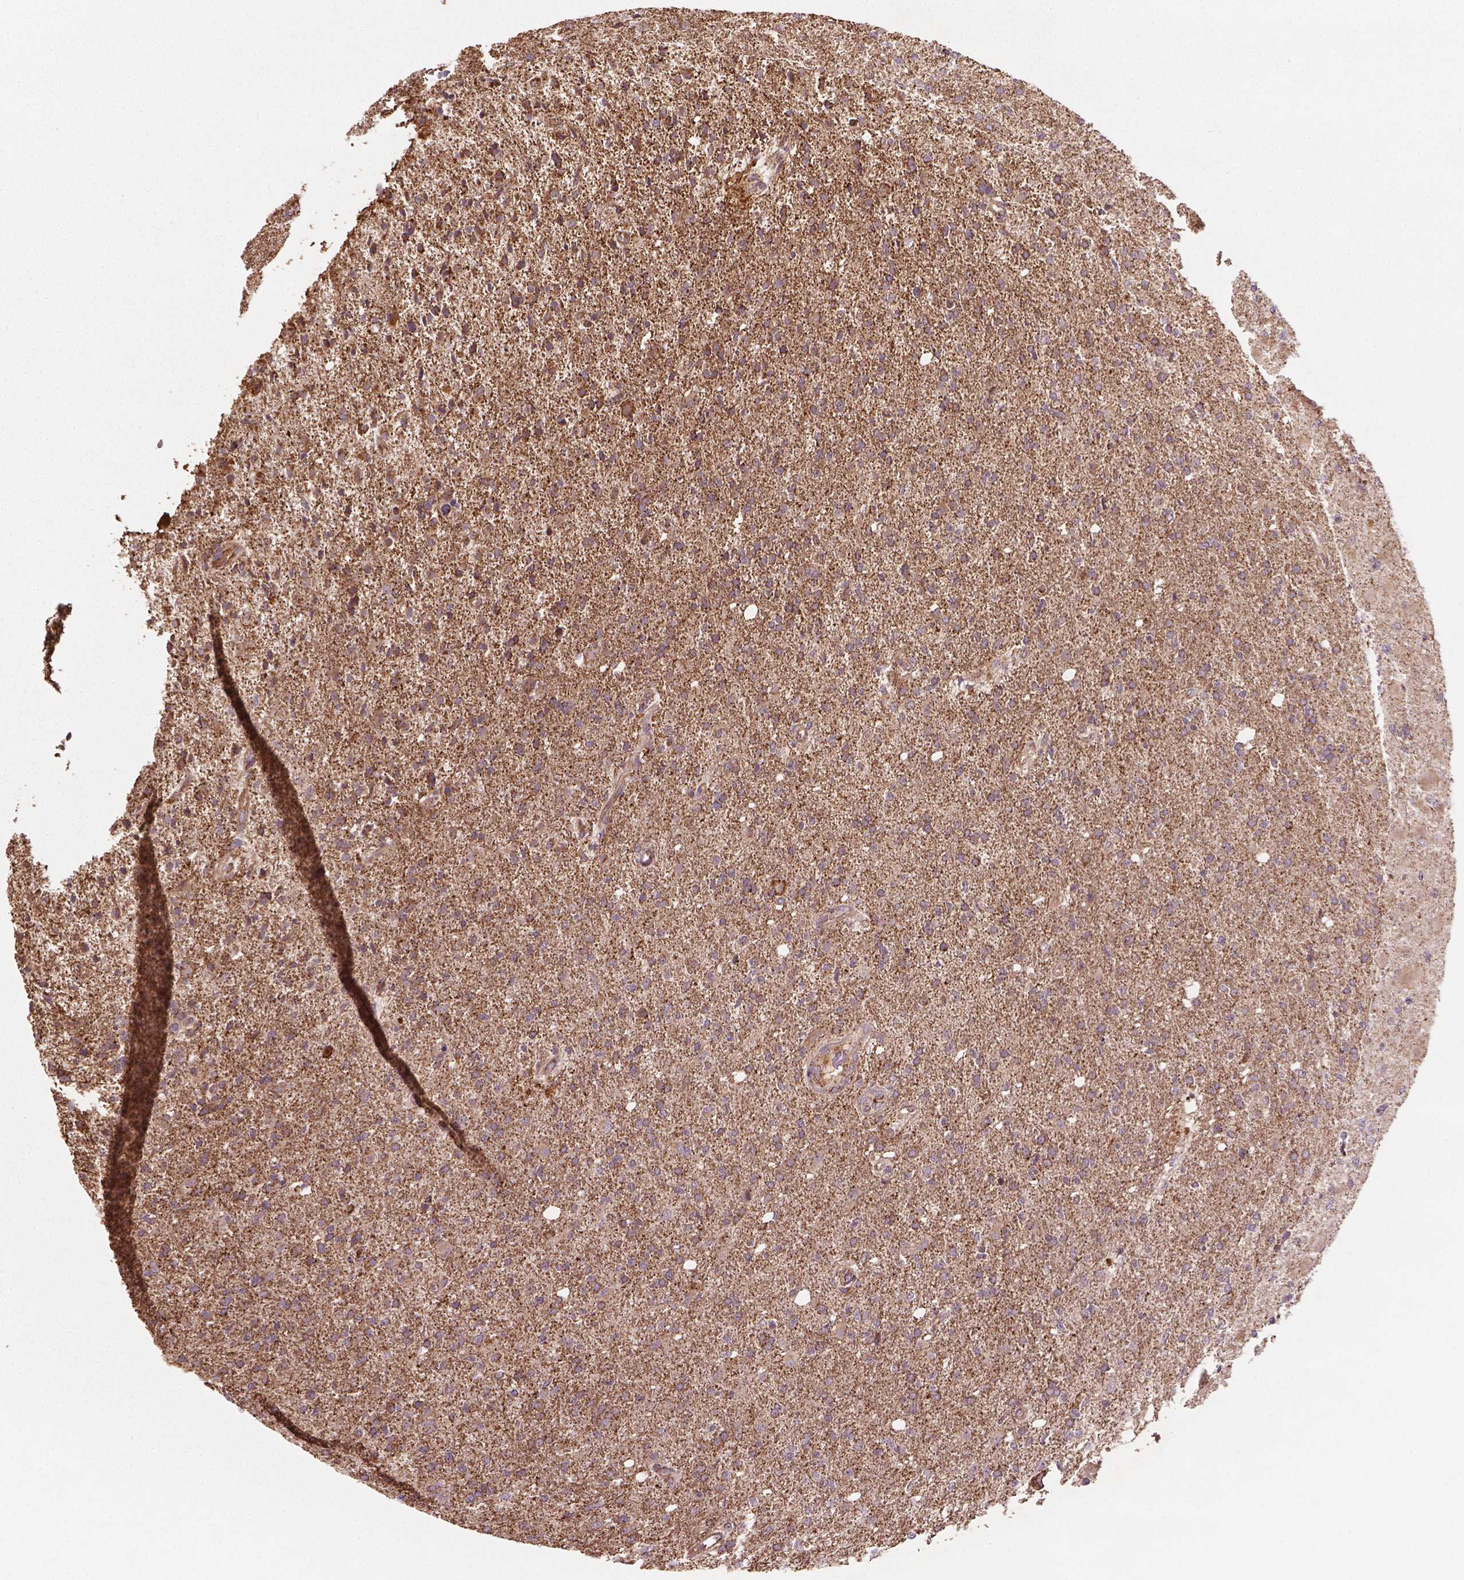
{"staining": {"intensity": "weak", "quantity": ">75%", "location": "cytoplasmic/membranous"}, "tissue": "glioma", "cell_type": "Tumor cells", "image_type": "cancer", "snomed": [{"axis": "morphology", "description": "Glioma, malignant, High grade"}, {"axis": "topography", "description": "Cerebral cortex"}], "caption": "Brown immunohistochemical staining in malignant glioma (high-grade) exhibits weak cytoplasmic/membranous expression in approximately >75% of tumor cells. (IHC, brightfield microscopy, high magnification).", "gene": "HS3ST3A1", "patient": {"sex": "male", "age": 70}}